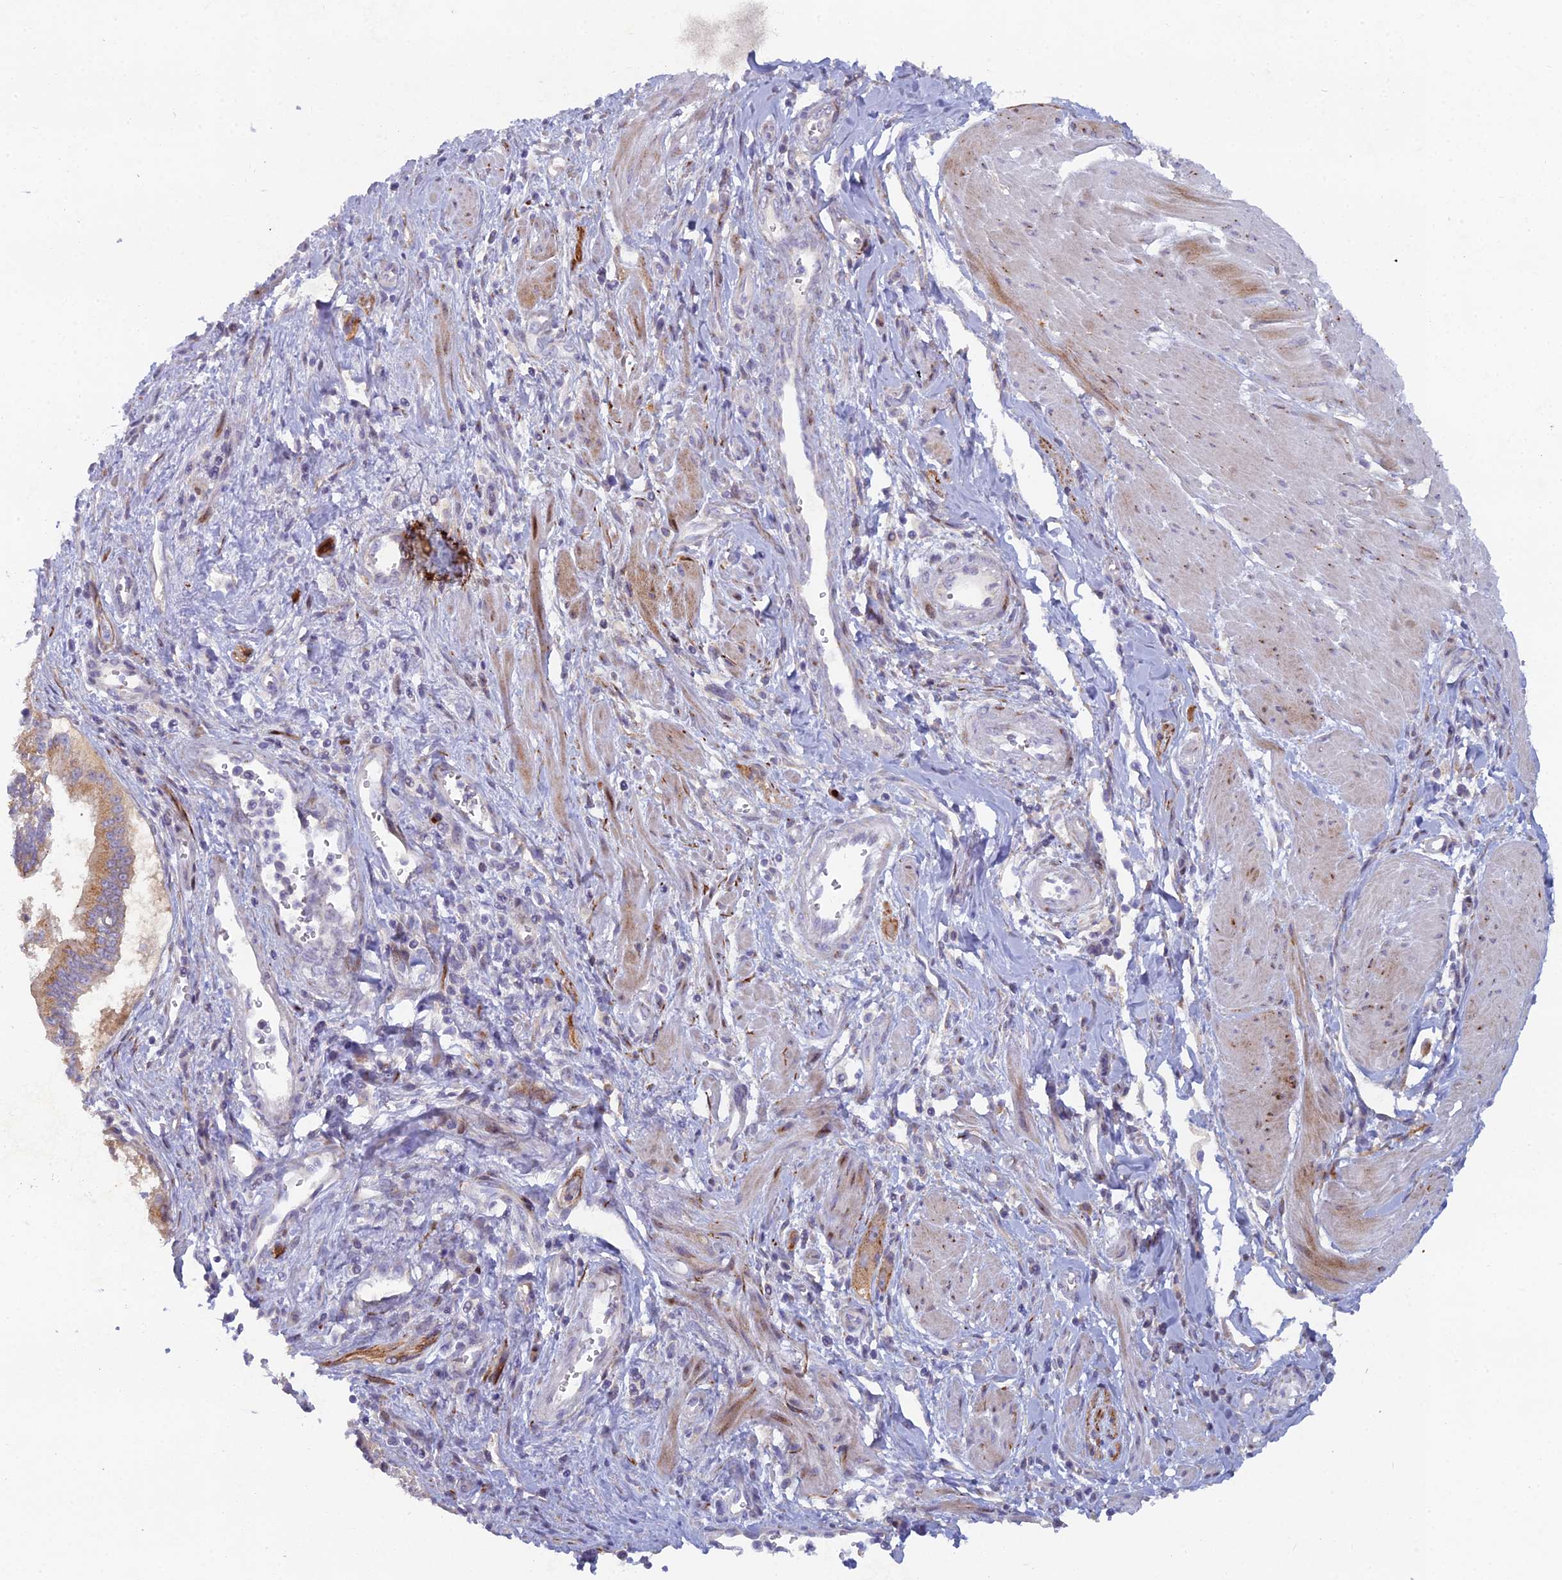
{"staining": {"intensity": "moderate", "quantity": "25%-75%", "location": "cytoplasmic/membranous"}, "tissue": "pancreatic cancer", "cell_type": "Tumor cells", "image_type": "cancer", "snomed": [{"axis": "morphology", "description": "Adenocarcinoma, NOS"}, {"axis": "topography", "description": "Pancreas"}], "caption": "This histopathology image exhibits immunohistochemistry staining of human pancreatic cancer, with medium moderate cytoplasmic/membranous staining in approximately 25%-75% of tumor cells.", "gene": "B9D2", "patient": {"sex": "male", "age": 78}}